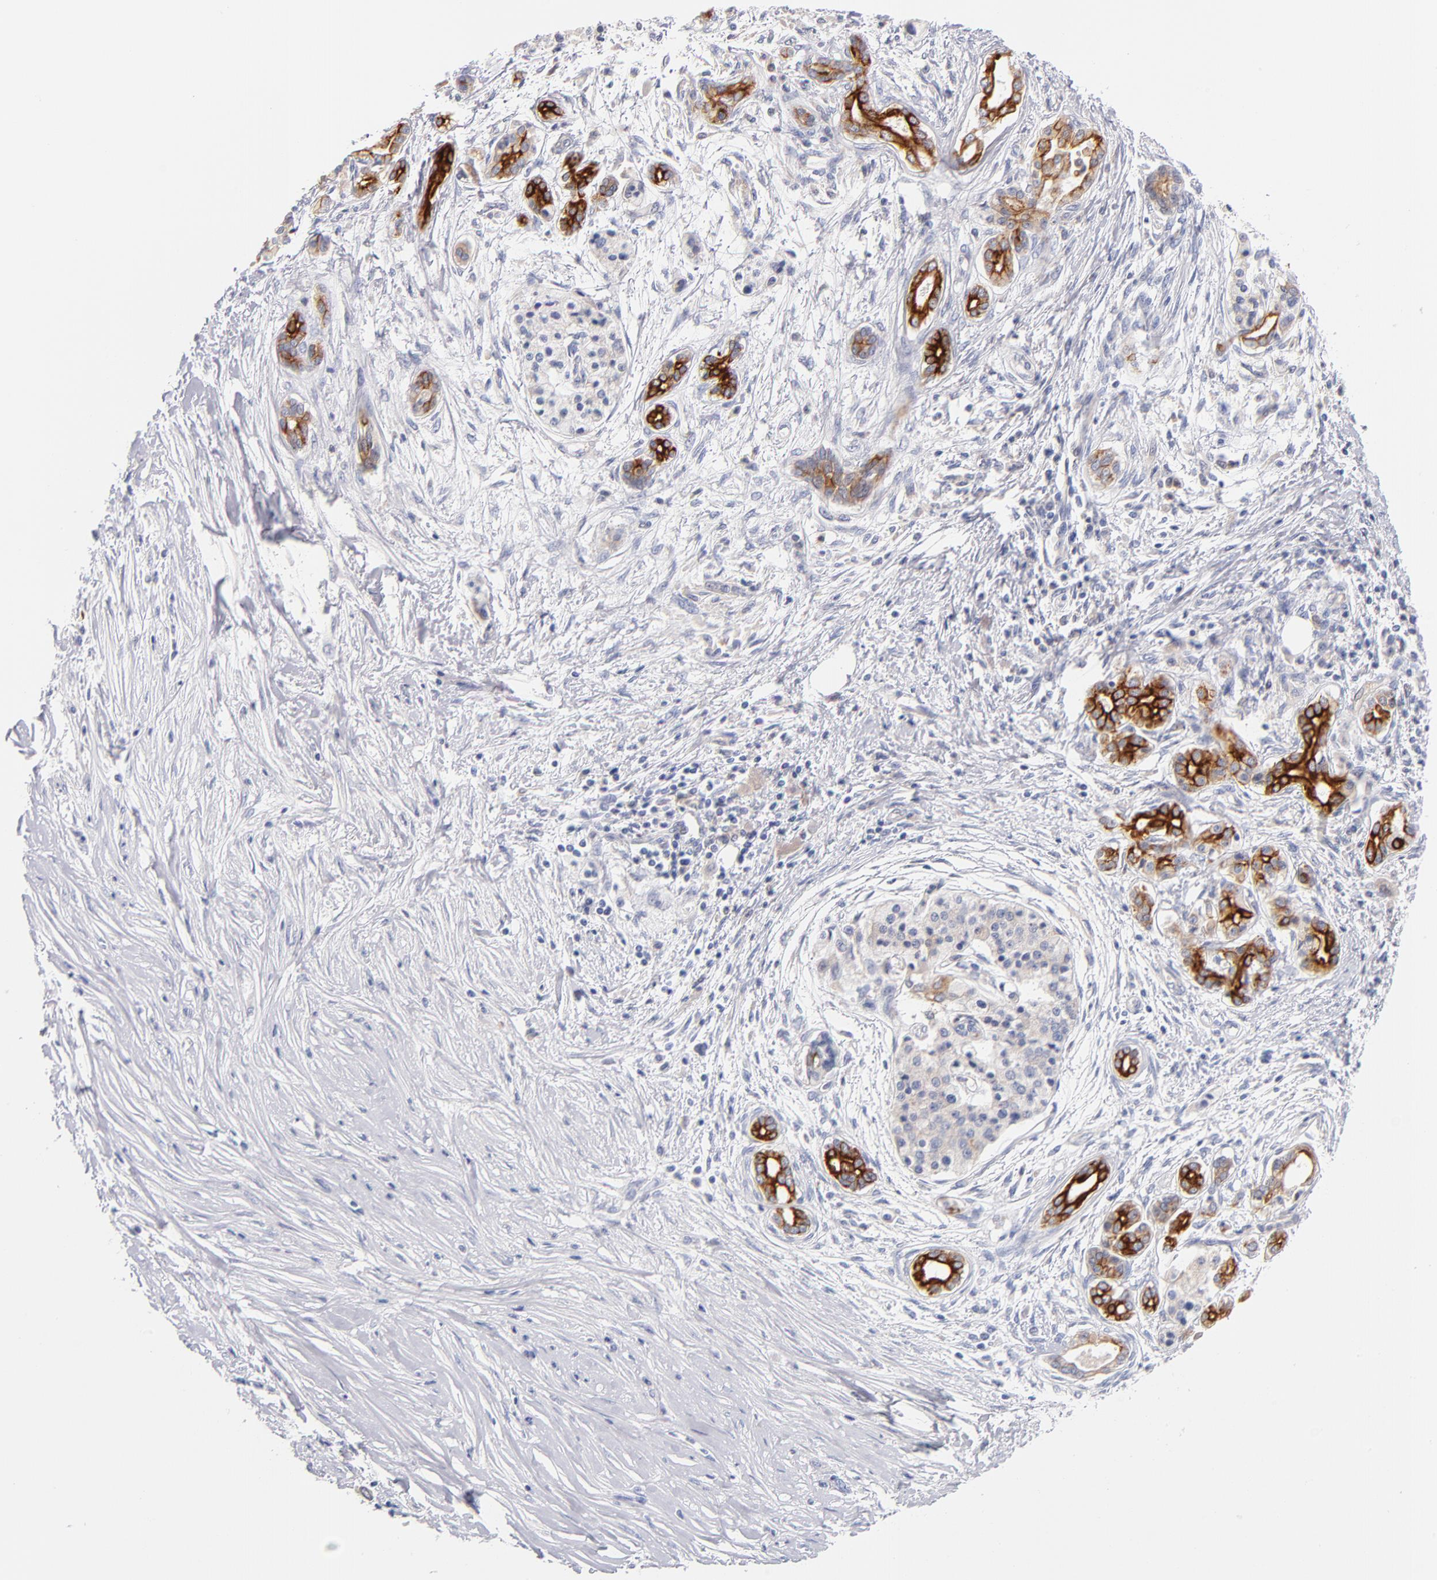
{"staining": {"intensity": "weak", "quantity": "25%-75%", "location": "cytoplasmic/membranous"}, "tissue": "pancreatic cancer", "cell_type": "Tumor cells", "image_type": "cancer", "snomed": [{"axis": "morphology", "description": "Adenocarcinoma, NOS"}, {"axis": "topography", "description": "Pancreas"}], "caption": "Immunohistochemical staining of human adenocarcinoma (pancreatic) demonstrates low levels of weak cytoplasmic/membranous positivity in approximately 25%-75% of tumor cells.", "gene": "BID", "patient": {"sex": "female", "age": 59}}